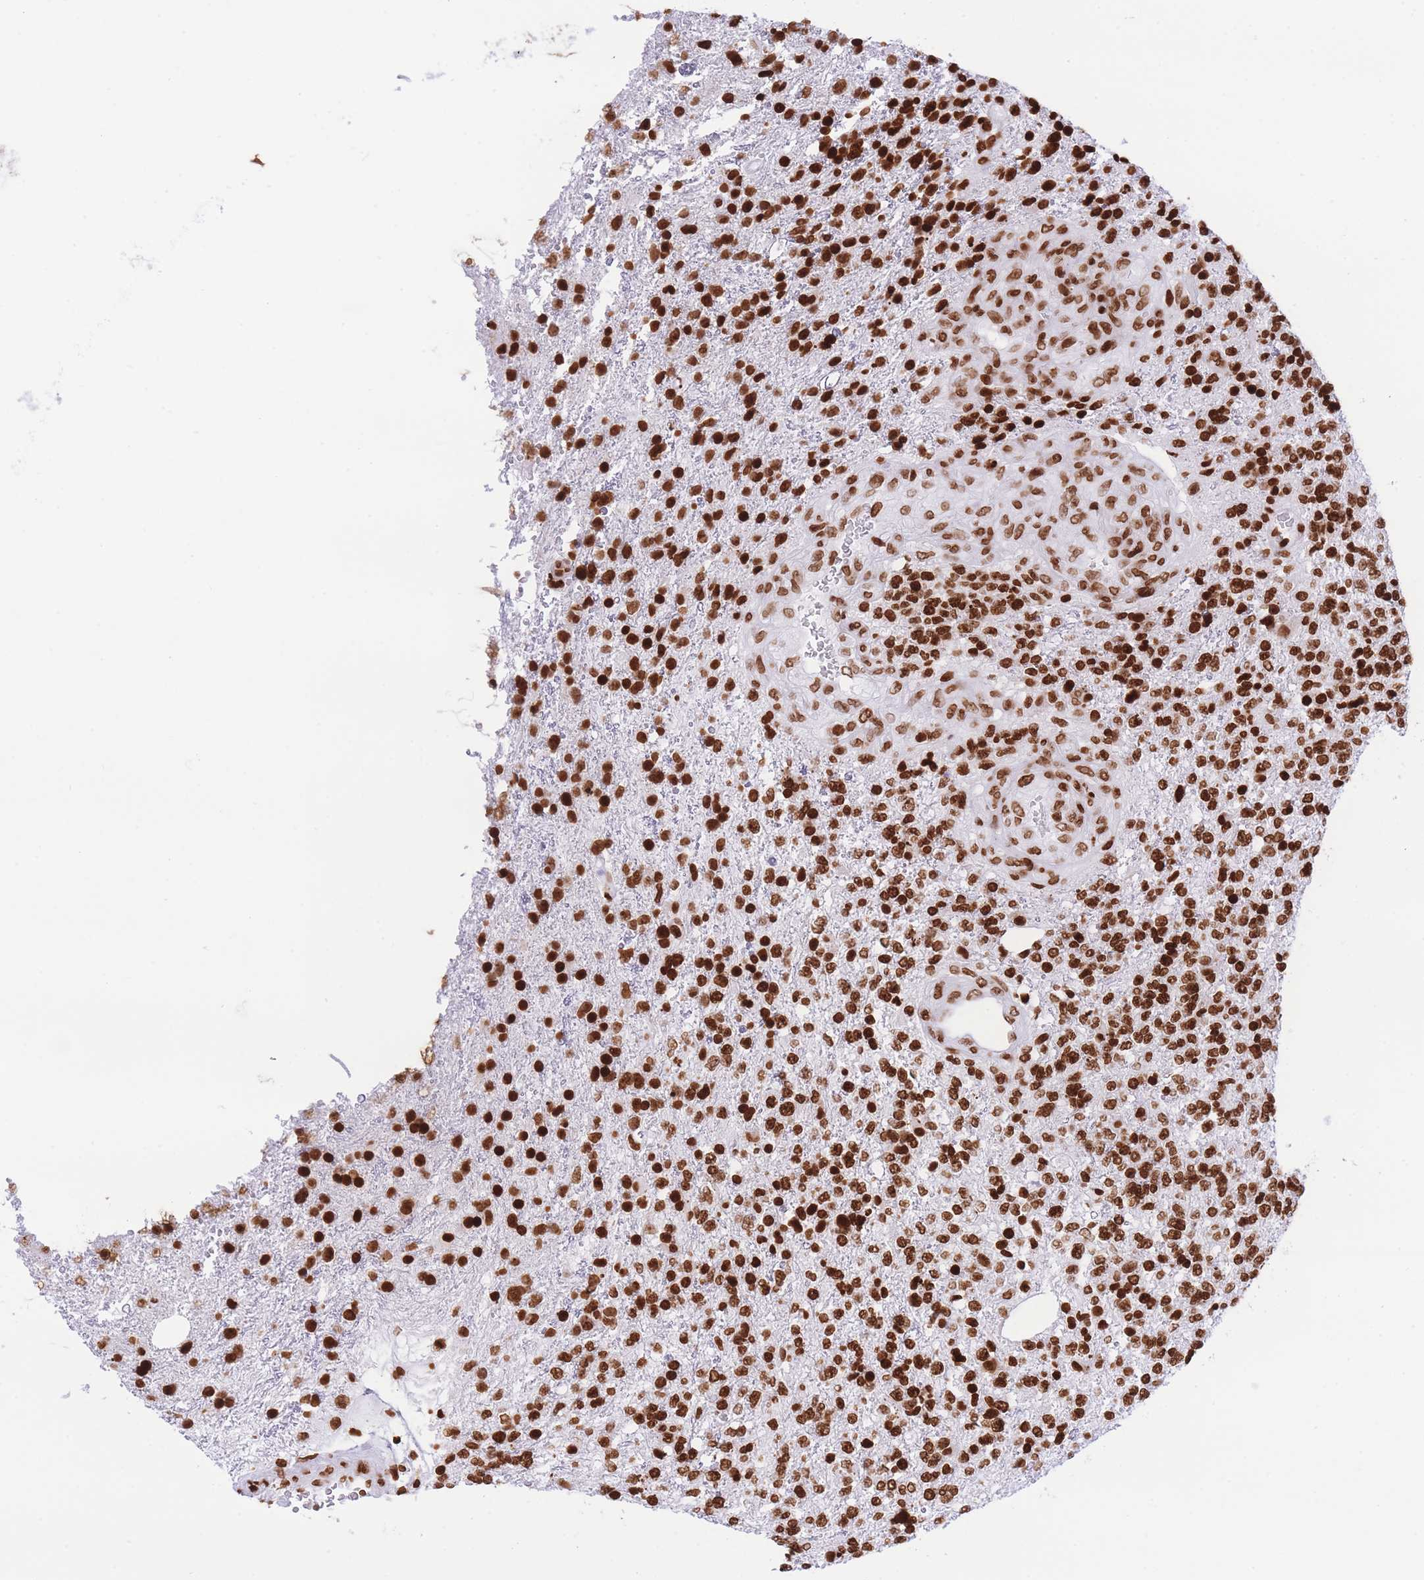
{"staining": {"intensity": "strong", "quantity": ">75%", "location": "nuclear"}, "tissue": "glioma", "cell_type": "Tumor cells", "image_type": "cancer", "snomed": [{"axis": "morphology", "description": "Glioma, malignant, High grade"}, {"axis": "topography", "description": "Brain"}], "caption": "Malignant glioma (high-grade) stained with immunohistochemistry (IHC) shows strong nuclear positivity in about >75% of tumor cells.", "gene": "H2BC11", "patient": {"sex": "male", "age": 56}}